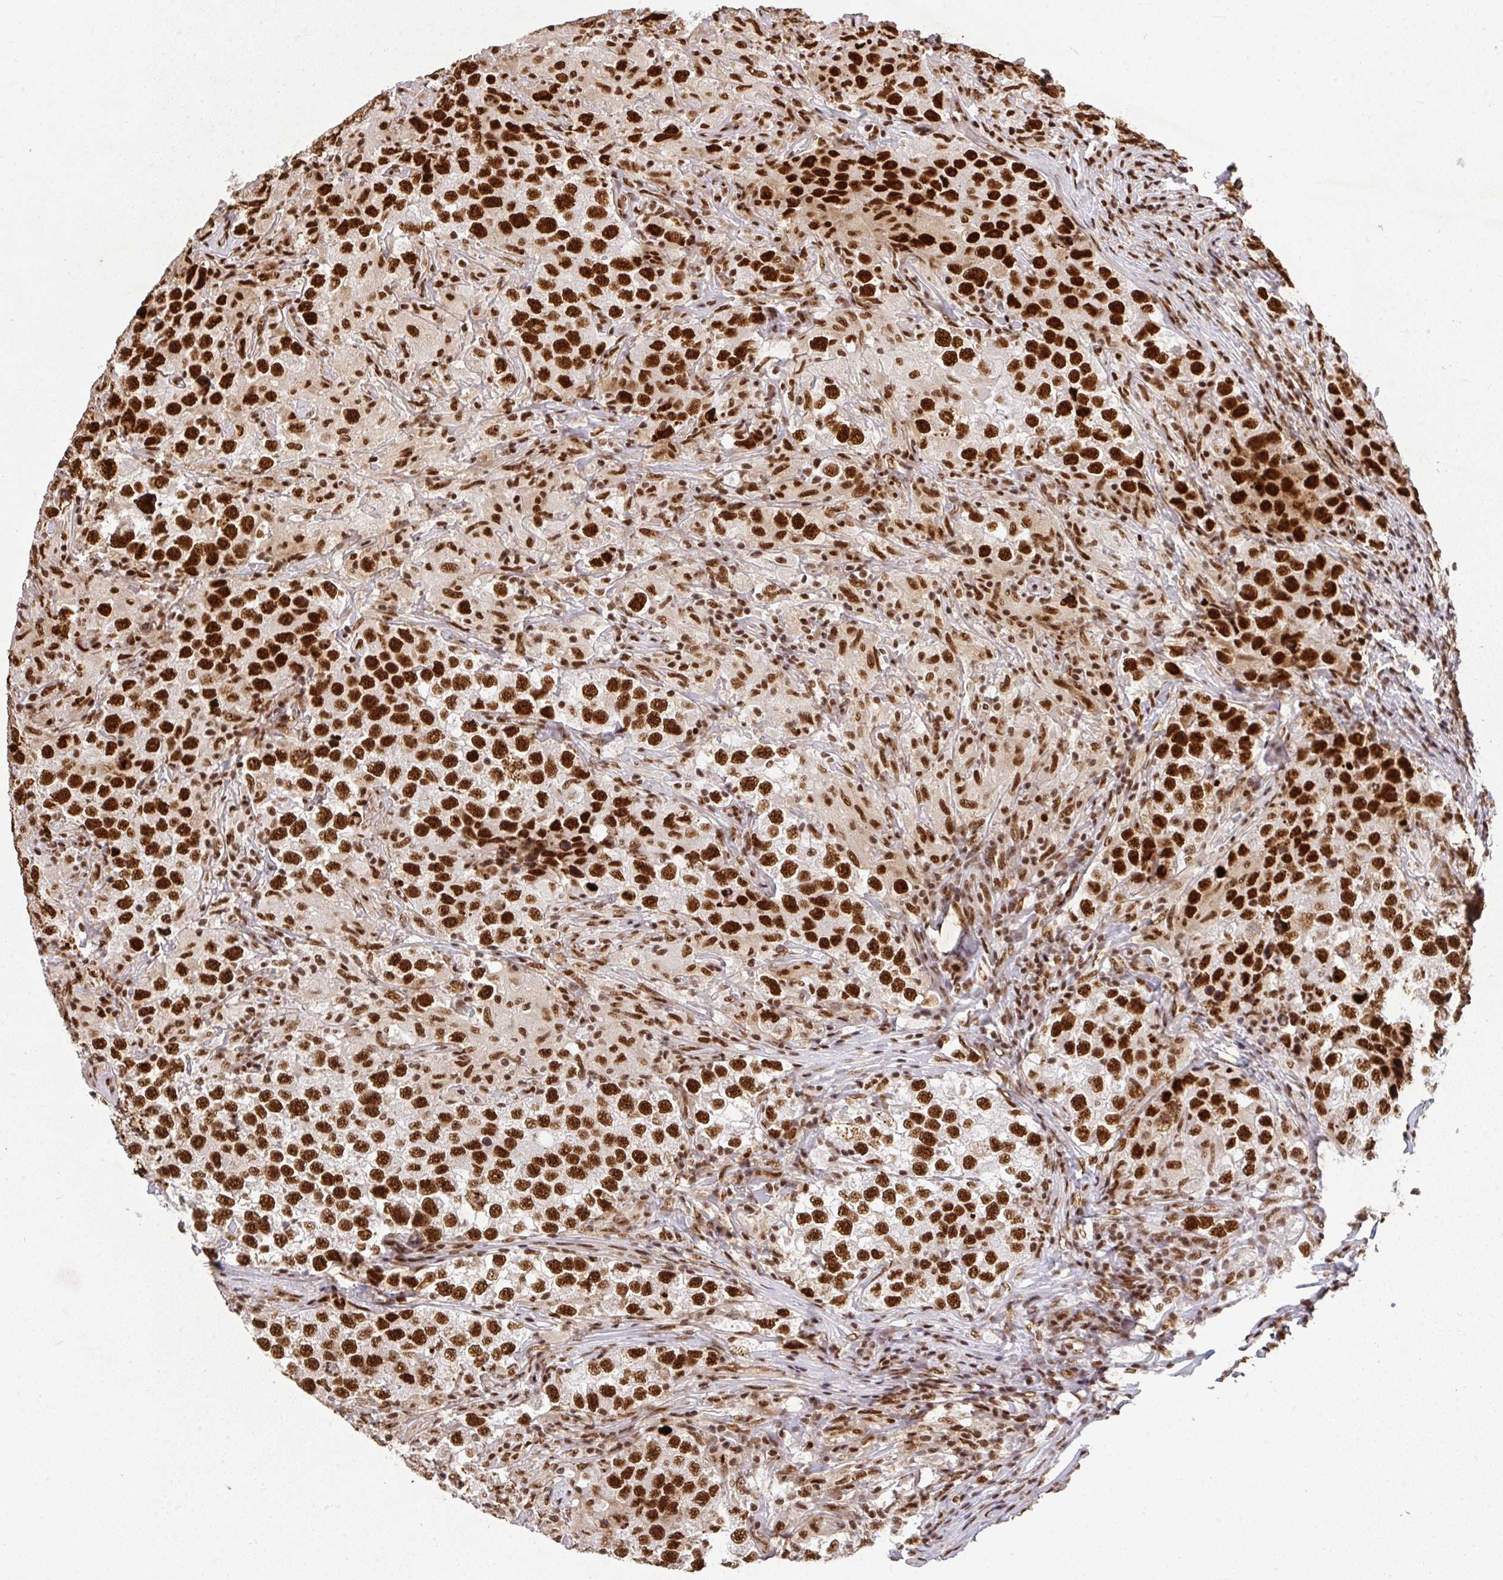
{"staining": {"intensity": "strong", "quantity": ">75%", "location": "nuclear"}, "tissue": "testis cancer", "cell_type": "Tumor cells", "image_type": "cancer", "snomed": [{"axis": "morphology", "description": "Seminoma, NOS"}, {"axis": "topography", "description": "Testis"}], "caption": "Immunohistochemical staining of testis cancer reveals strong nuclear protein positivity in approximately >75% of tumor cells.", "gene": "U2AF1", "patient": {"sex": "male", "age": 46}}